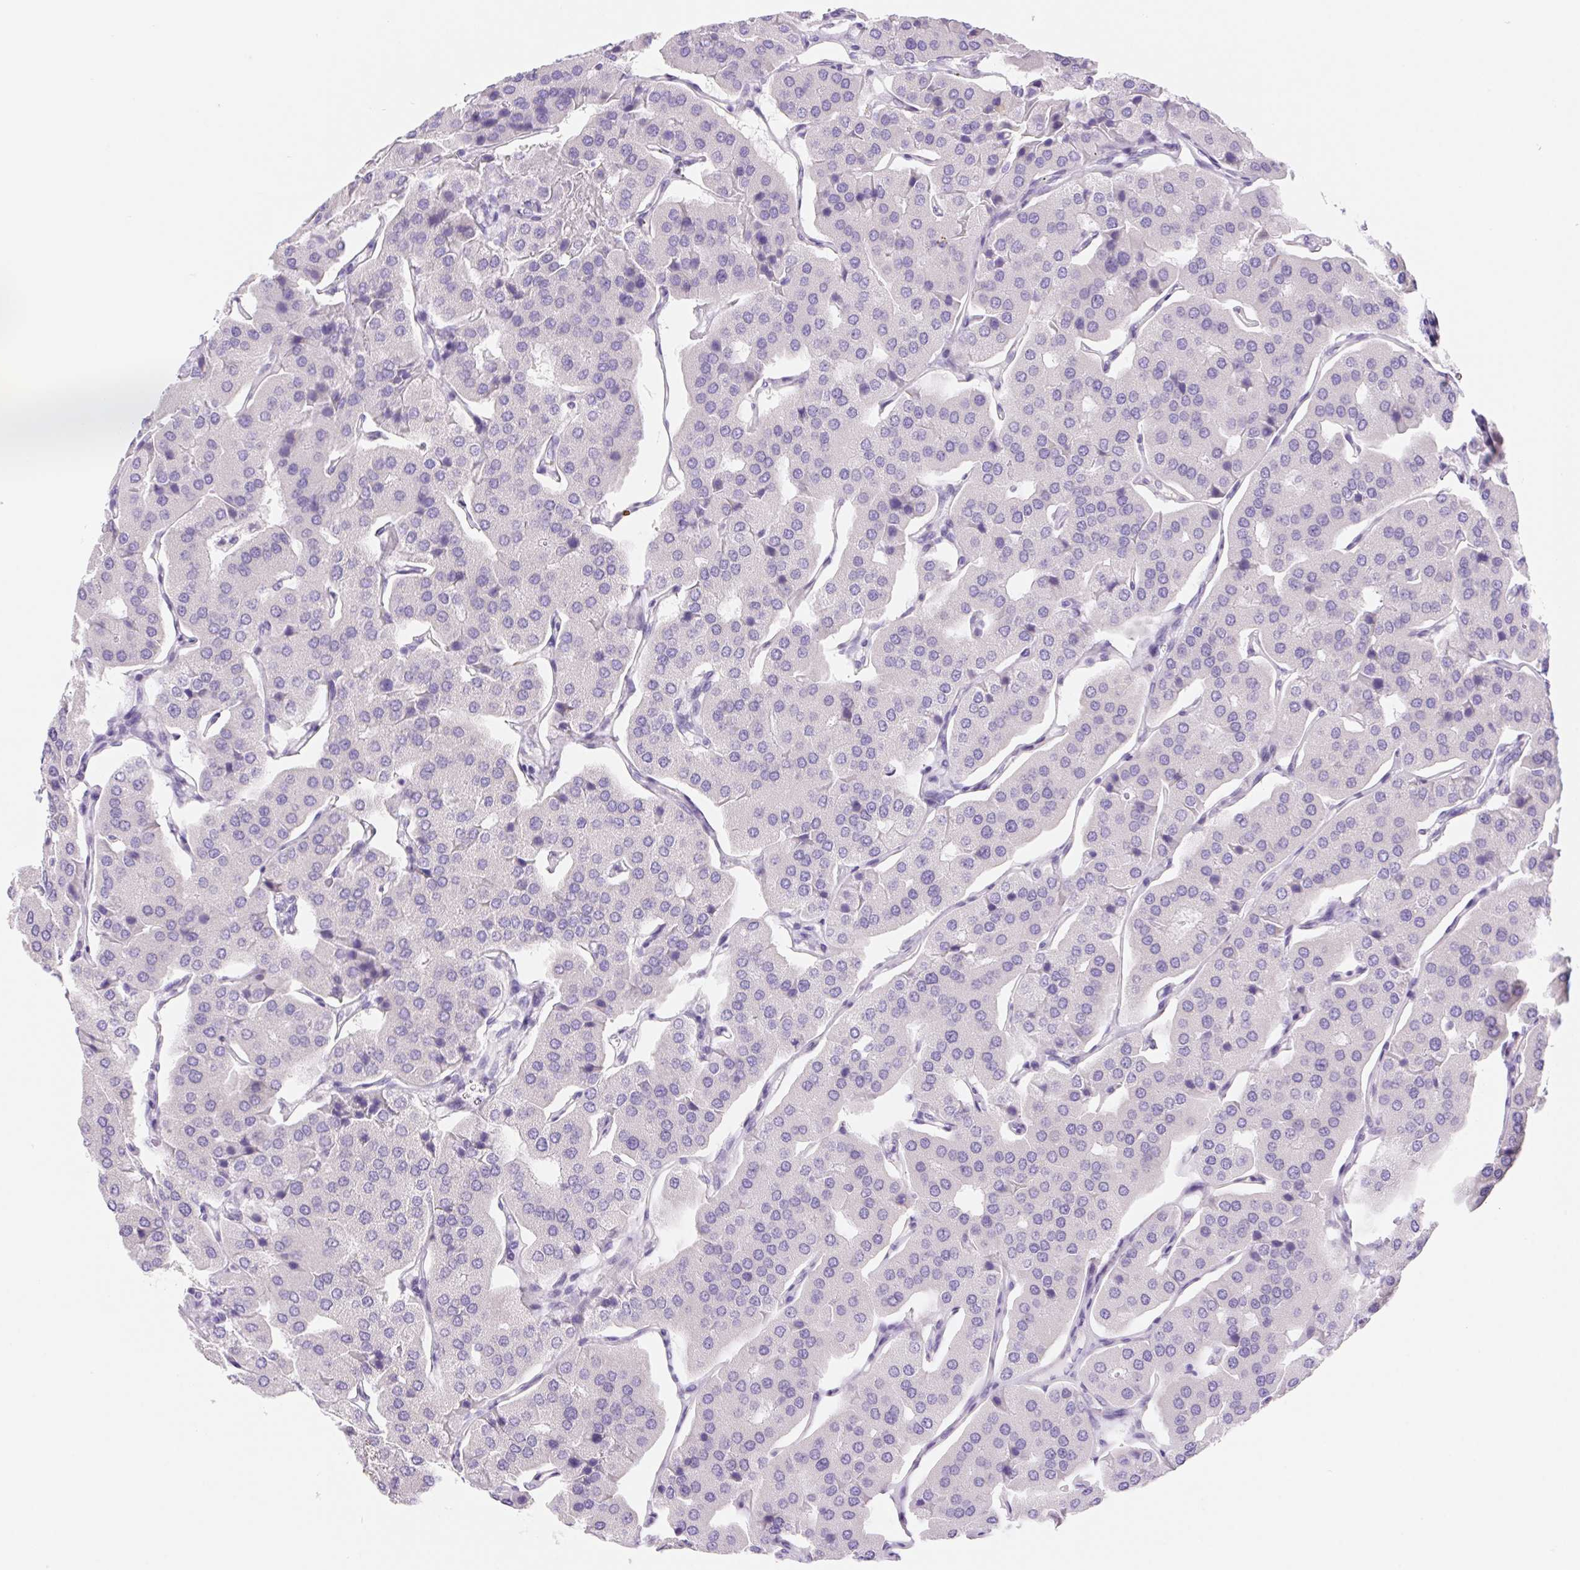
{"staining": {"intensity": "negative", "quantity": "none", "location": "none"}, "tissue": "parathyroid gland", "cell_type": "Glandular cells", "image_type": "normal", "snomed": [{"axis": "morphology", "description": "Normal tissue, NOS"}, {"axis": "morphology", "description": "Adenoma, NOS"}, {"axis": "topography", "description": "Parathyroid gland"}], "caption": "The IHC micrograph has no significant staining in glandular cells of parathyroid gland. (Brightfield microscopy of DAB (3,3'-diaminobenzidine) immunohistochemistry (IHC) at high magnification).", "gene": "PNLIP", "patient": {"sex": "female", "age": 86}}